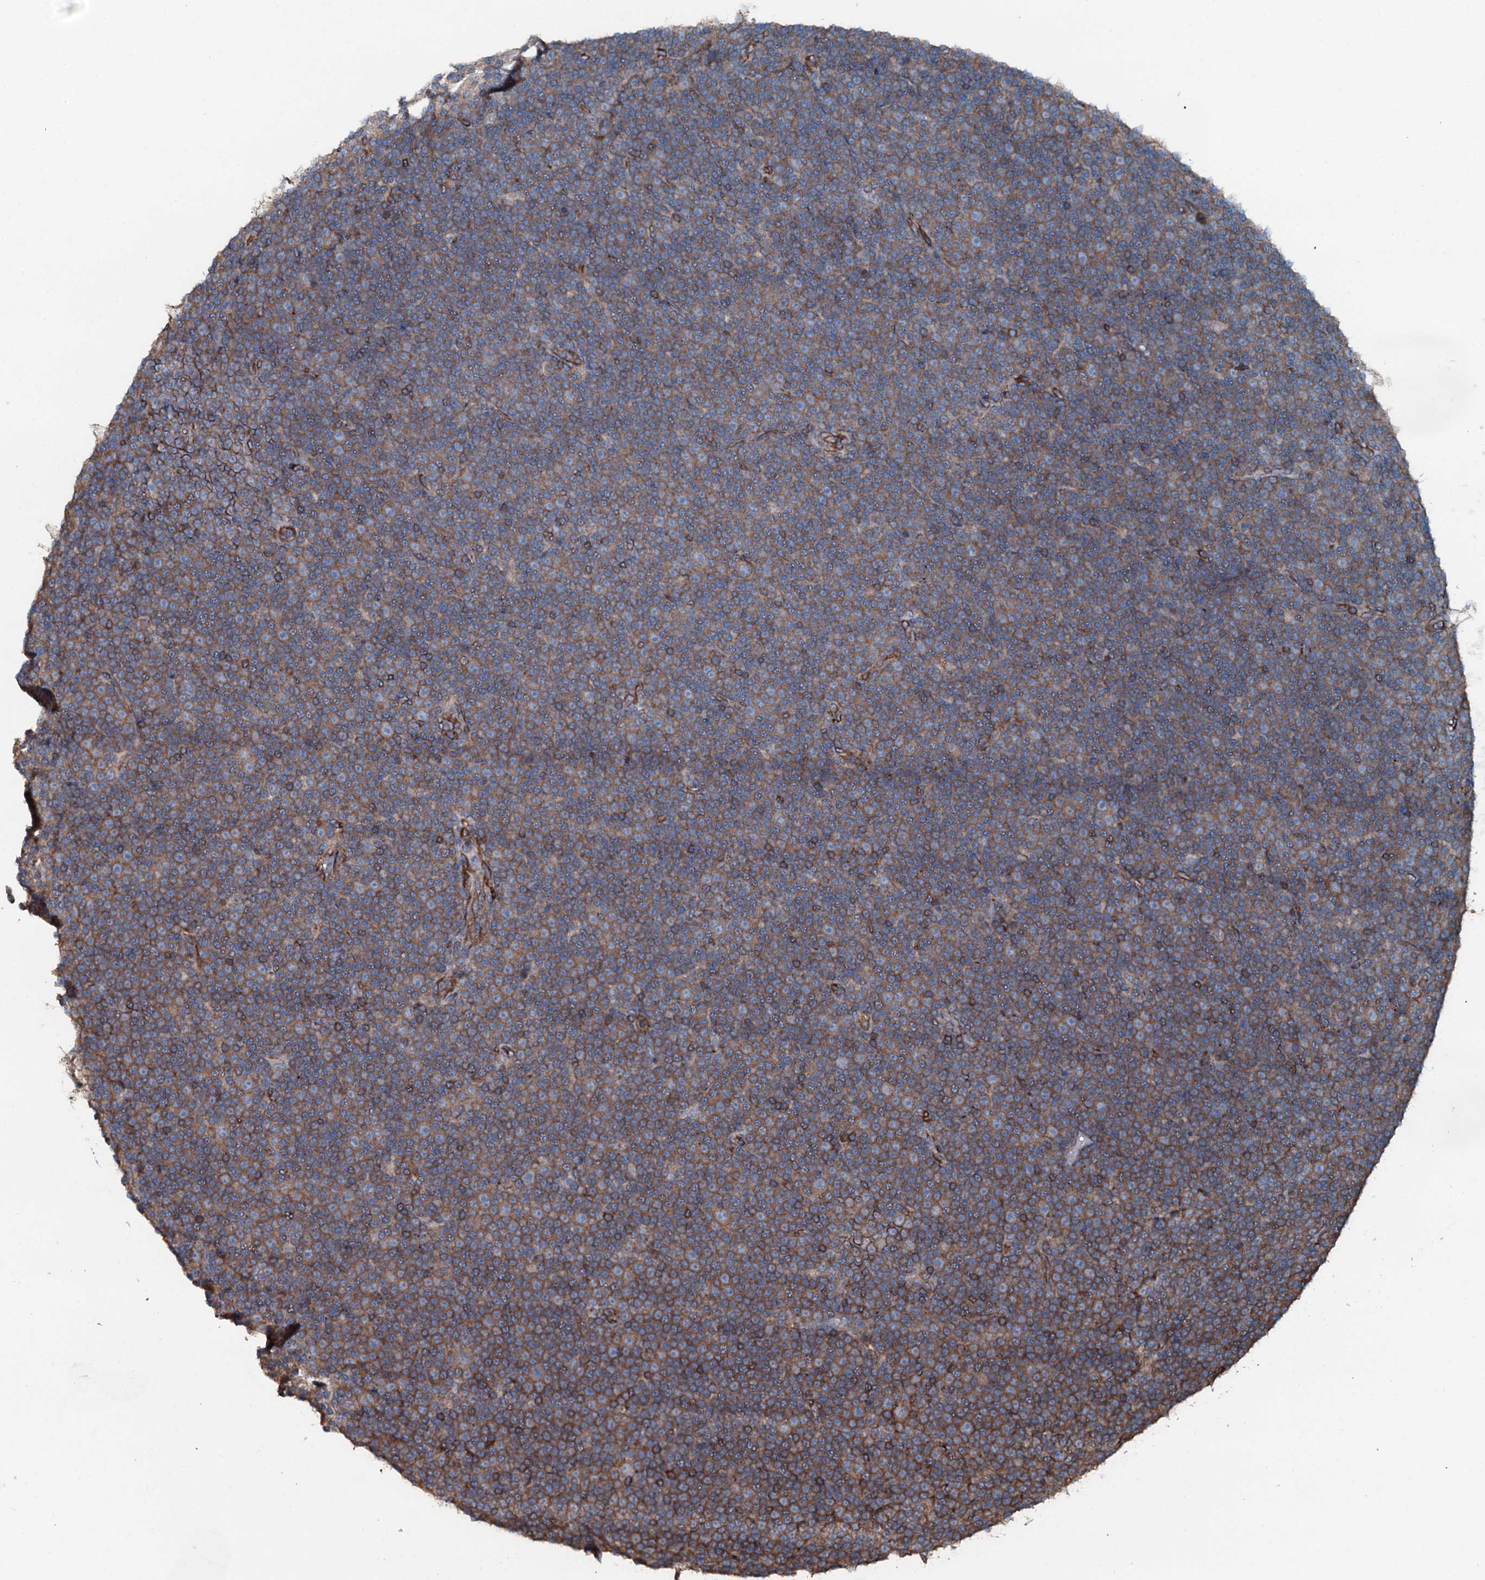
{"staining": {"intensity": "moderate", "quantity": "25%-75%", "location": "cytoplasmic/membranous"}, "tissue": "lymphoma", "cell_type": "Tumor cells", "image_type": "cancer", "snomed": [{"axis": "morphology", "description": "Malignant lymphoma, non-Hodgkin's type, Low grade"}, {"axis": "topography", "description": "Lymph node"}], "caption": "High-magnification brightfield microscopy of lymphoma stained with DAB (3,3'-diaminobenzidine) (brown) and counterstained with hematoxylin (blue). tumor cells exhibit moderate cytoplasmic/membranous staining is present in approximately25%-75% of cells.", "gene": "SLC25A38", "patient": {"sex": "female", "age": 67}}